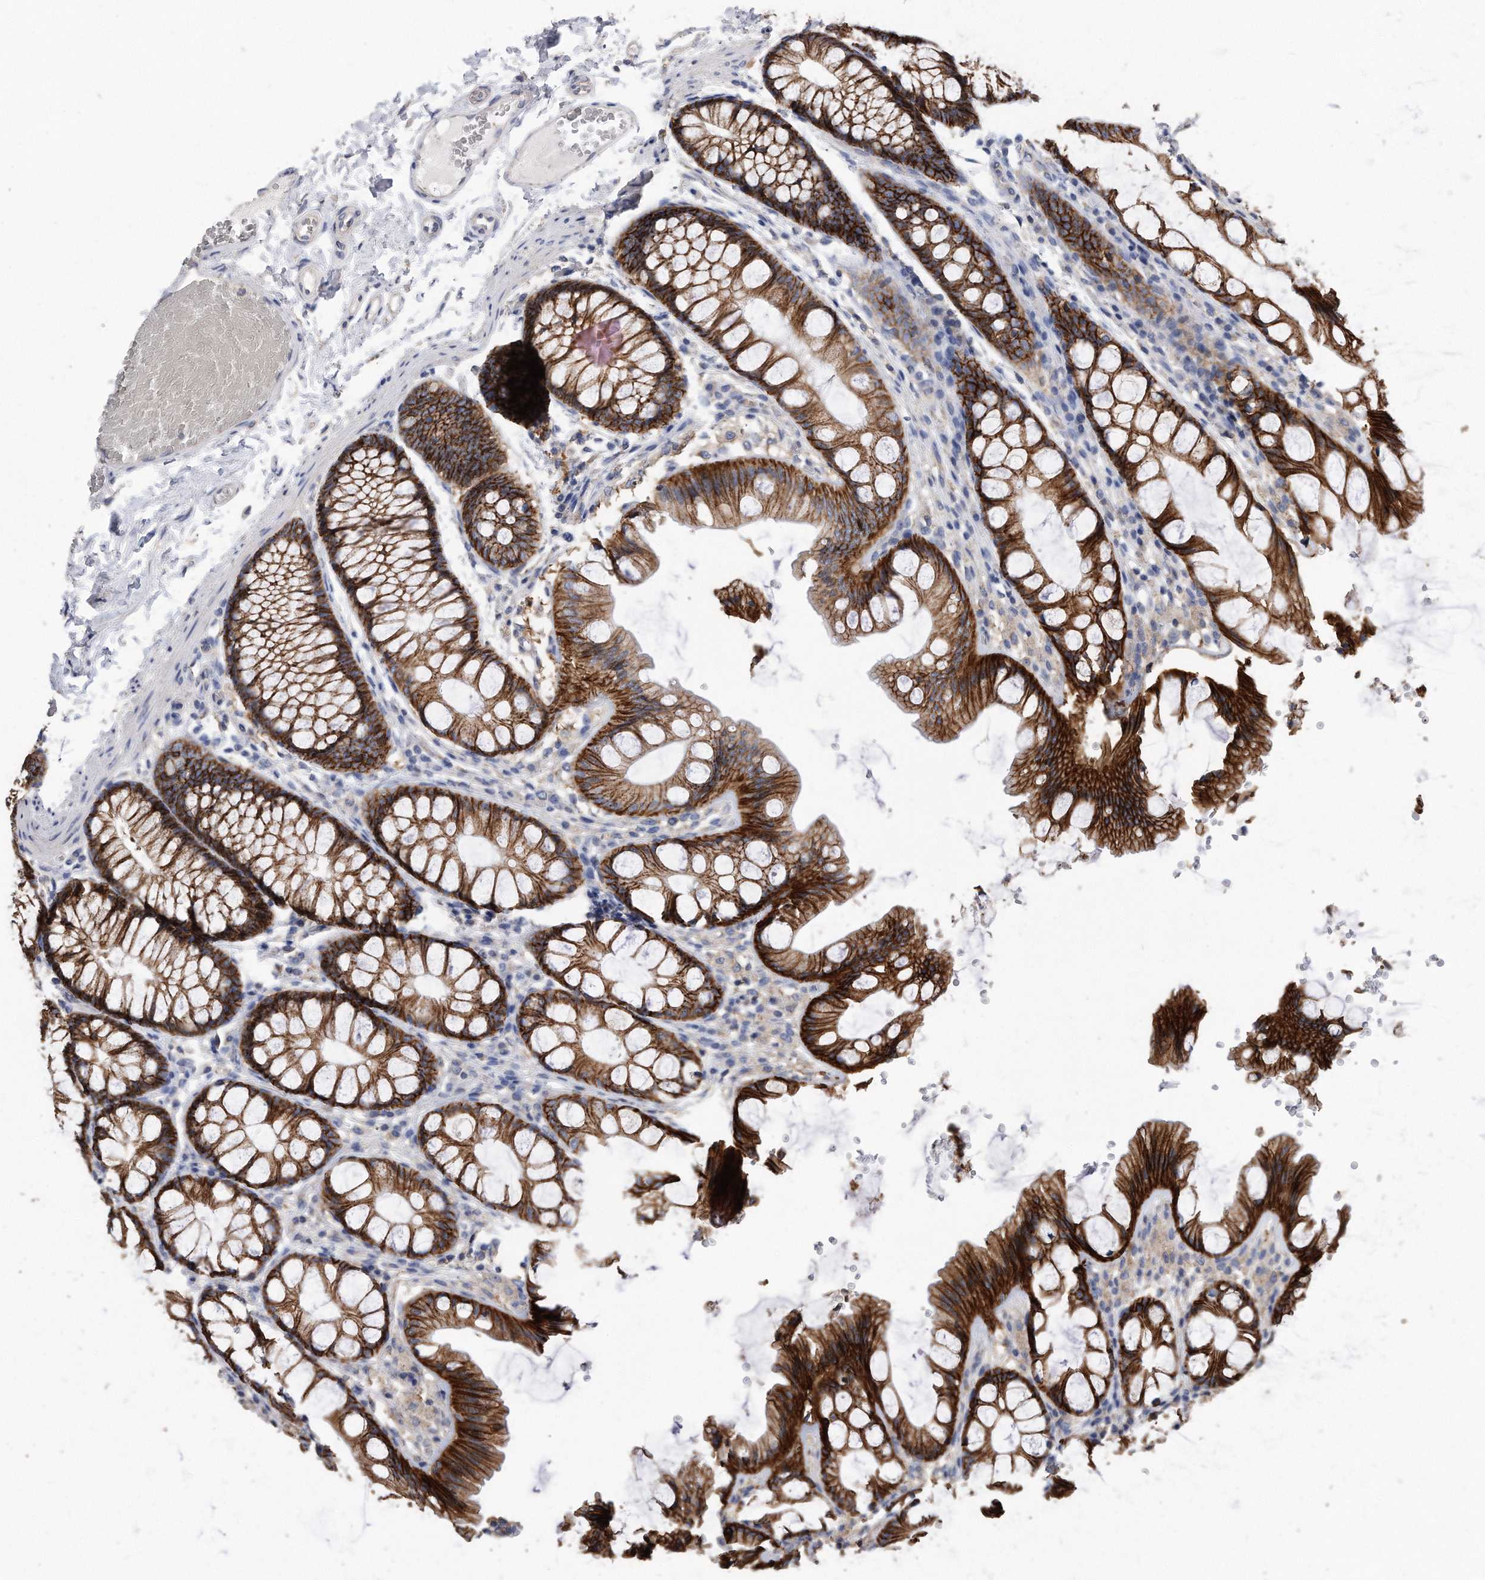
{"staining": {"intensity": "negative", "quantity": "none", "location": "none"}, "tissue": "colon", "cell_type": "Endothelial cells", "image_type": "normal", "snomed": [{"axis": "morphology", "description": "Normal tissue, NOS"}, {"axis": "topography", "description": "Colon"}], "caption": "Immunohistochemical staining of benign human colon displays no significant expression in endothelial cells. (Brightfield microscopy of DAB (3,3'-diaminobenzidine) IHC at high magnification).", "gene": "CDCP1", "patient": {"sex": "male", "age": 47}}